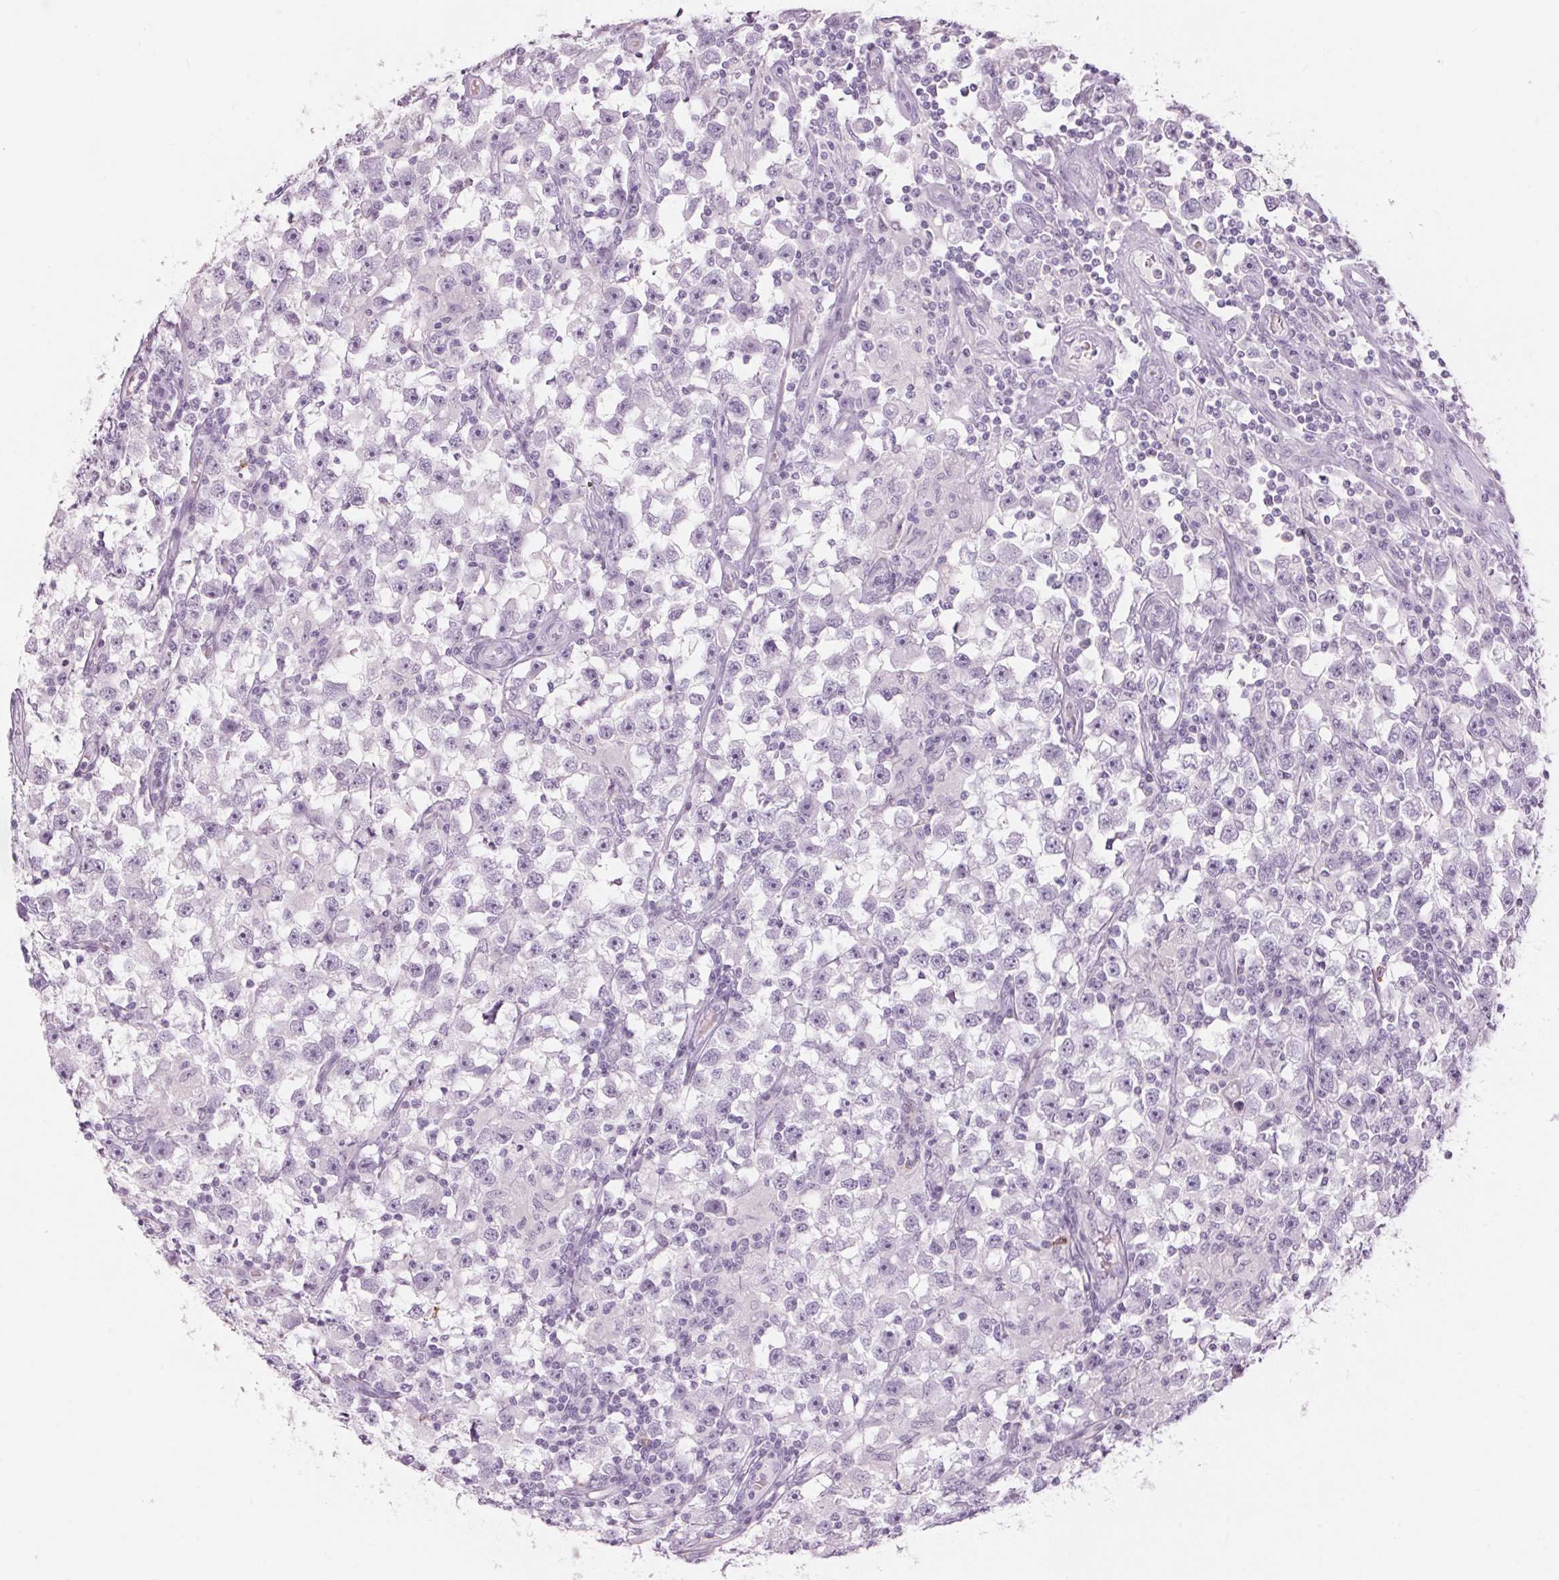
{"staining": {"intensity": "negative", "quantity": "none", "location": "none"}, "tissue": "testis cancer", "cell_type": "Tumor cells", "image_type": "cancer", "snomed": [{"axis": "morphology", "description": "Seminoma, NOS"}, {"axis": "topography", "description": "Testis"}], "caption": "IHC micrograph of testis cancer (seminoma) stained for a protein (brown), which exhibits no expression in tumor cells.", "gene": "KLK7", "patient": {"sex": "male", "age": 33}}